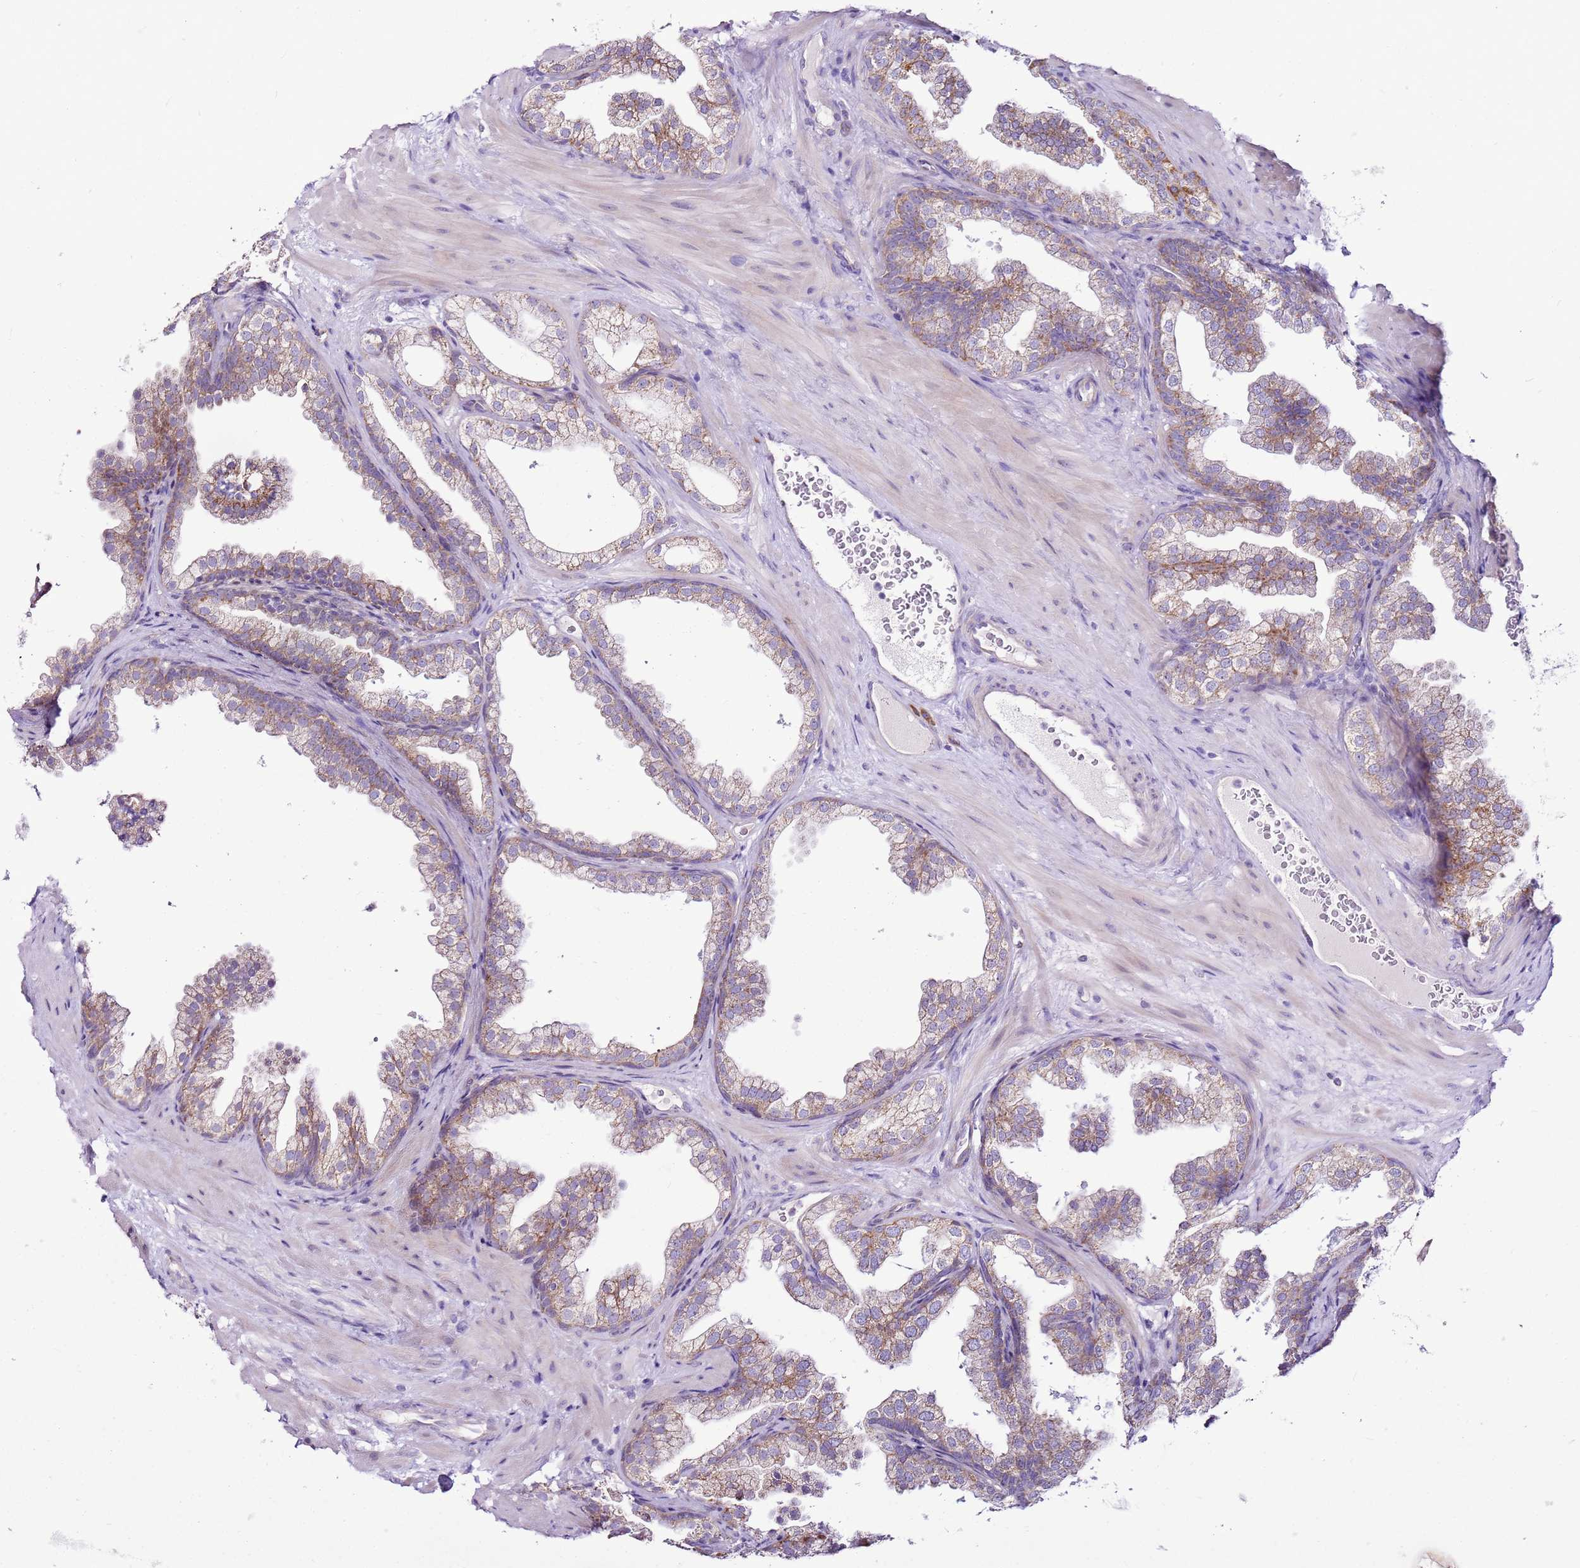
{"staining": {"intensity": "moderate", "quantity": "25%-75%", "location": "cytoplasmic/membranous"}, "tissue": "prostate", "cell_type": "Glandular cells", "image_type": "normal", "snomed": [{"axis": "morphology", "description": "Normal tissue, NOS"}, {"axis": "topography", "description": "Prostate"}], "caption": "DAB immunohistochemical staining of benign human prostate displays moderate cytoplasmic/membranous protein staining in approximately 25%-75% of glandular cells.", "gene": "MRPL36", "patient": {"sex": "male", "age": 37}}